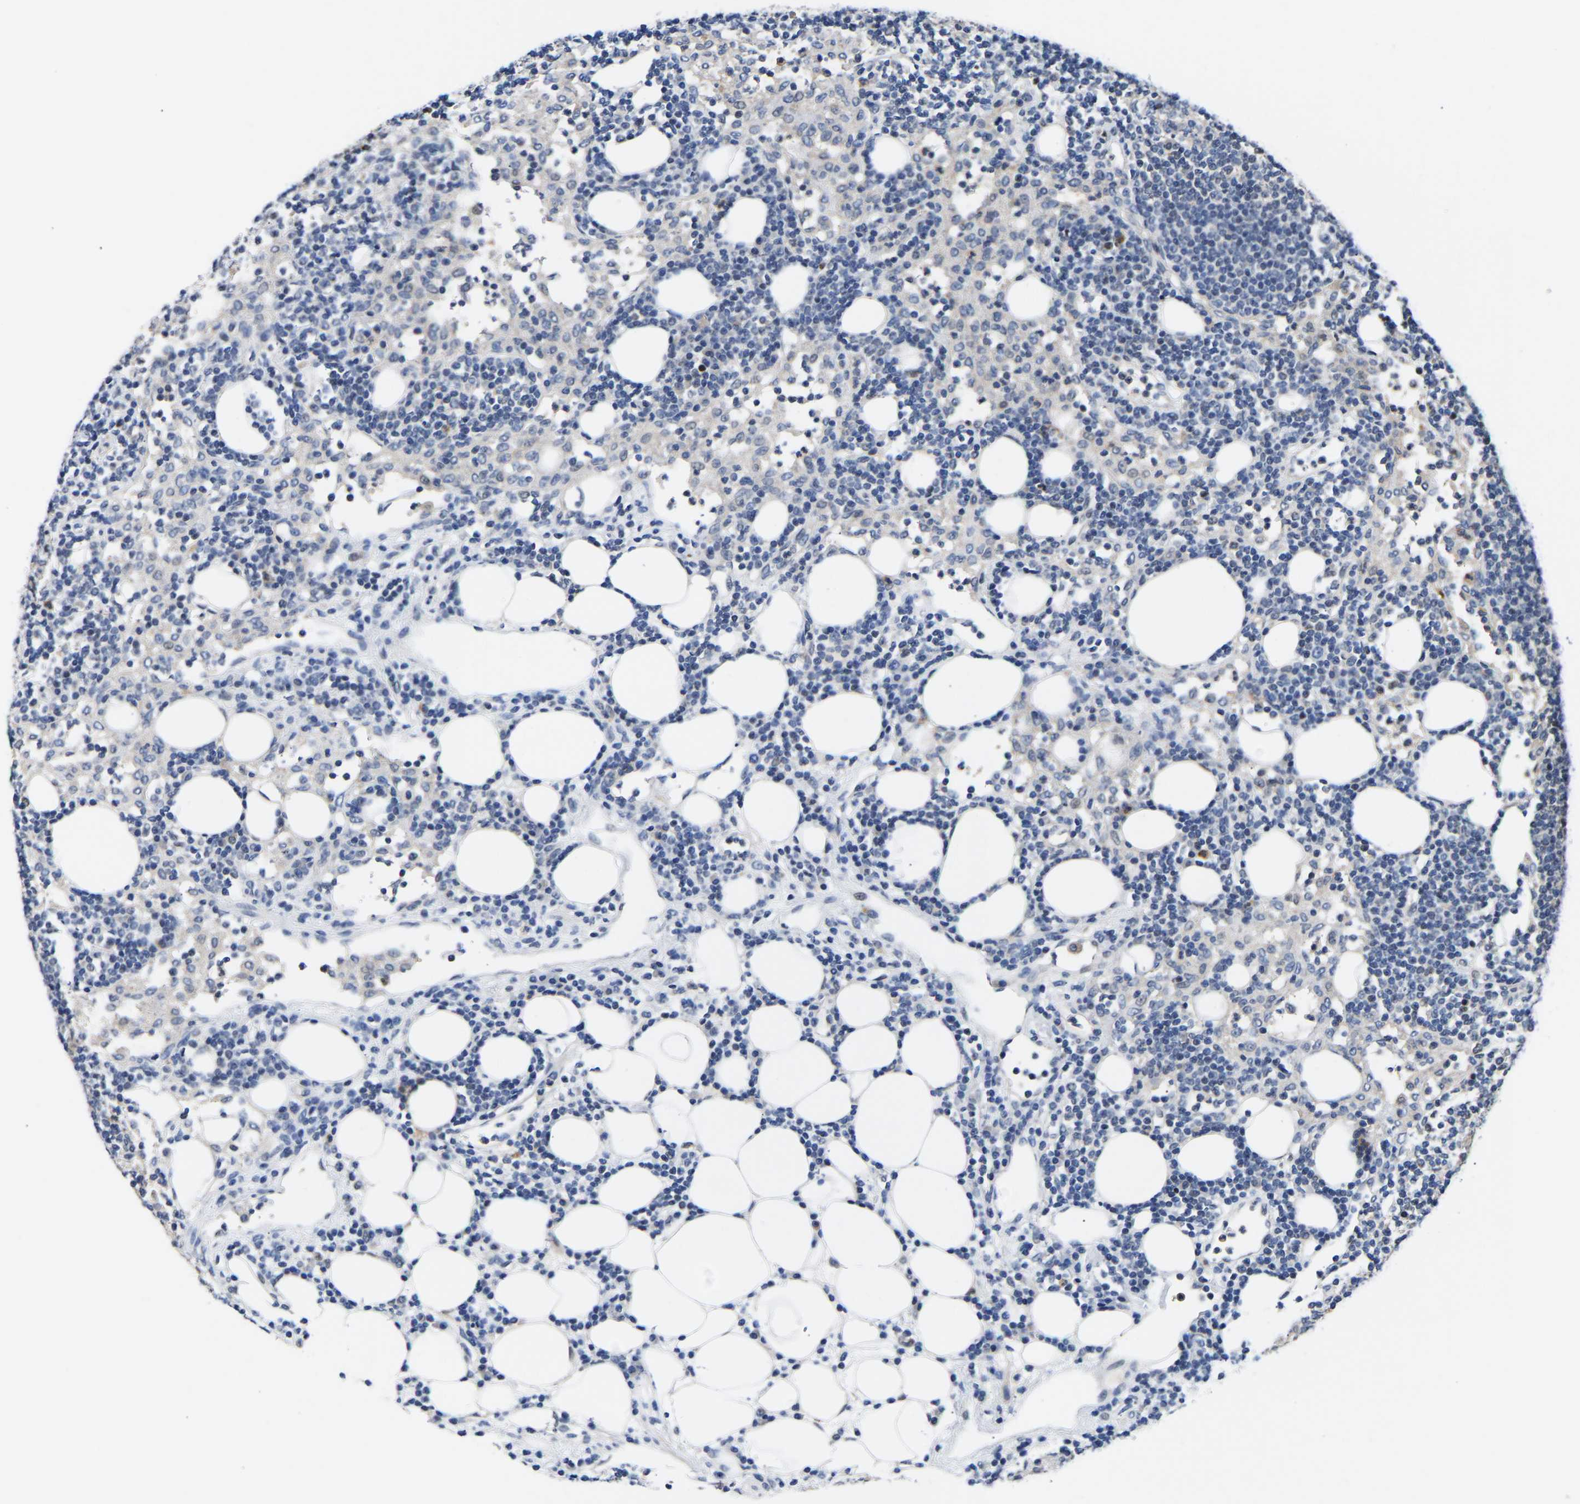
{"staining": {"intensity": "moderate", "quantity": "25%-75%", "location": "nuclear"}, "tissue": "lymph node", "cell_type": "Germinal center cells", "image_type": "normal", "snomed": [{"axis": "morphology", "description": "Normal tissue, NOS"}, {"axis": "morphology", "description": "Carcinoid, malignant, NOS"}, {"axis": "topography", "description": "Lymph node"}], "caption": "This micrograph exhibits normal lymph node stained with immunohistochemistry (IHC) to label a protein in brown. The nuclear of germinal center cells show moderate positivity for the protein. Nuclei are counter-stained blue.", "gene": "PTRHD1", "patient": {"sex": "male", "age": 47}}